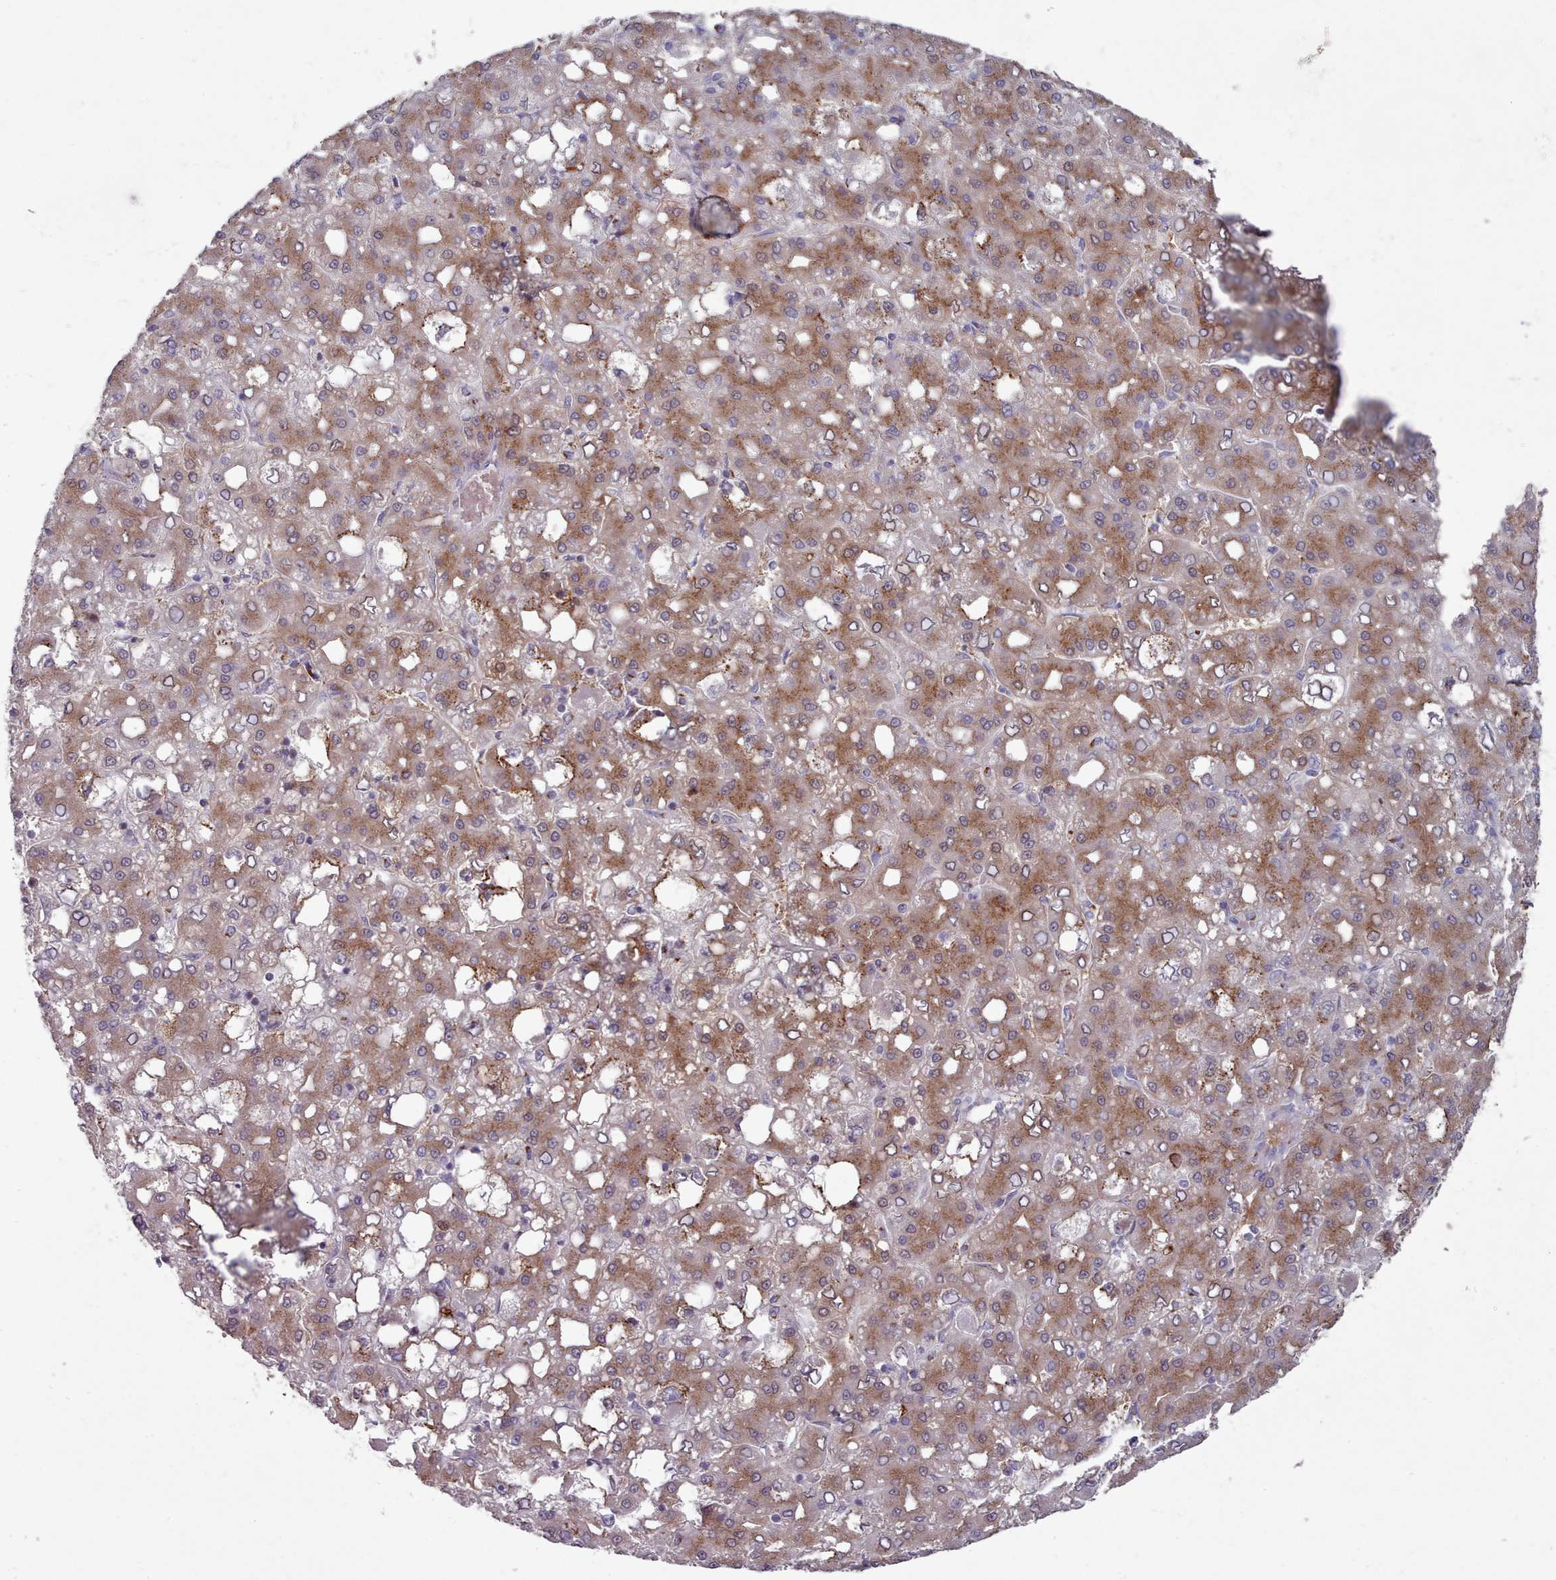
{"staining": {"intensity": "moderate", "quantity": ">75%", "location": "cytoplasmic/membranous"}, "tissue": "liver cancer", "cell_type": "Tumor cells", "image_type": "cancer", "snomed": [{"axis": "morphology", "description": "Carcinoma, Hepatocellular, NOS"}, {"axis": "topography", "description": "Liver"}], "caption": "Immunohistochemical staining of liver hepatocellular carcinoma displays medium levels of moderate cytoplasmic/membranous protein expression in about >75% of tumor cells.", "gene": "MAN1B1", "patient": {"sex": "male", "age": 65}}